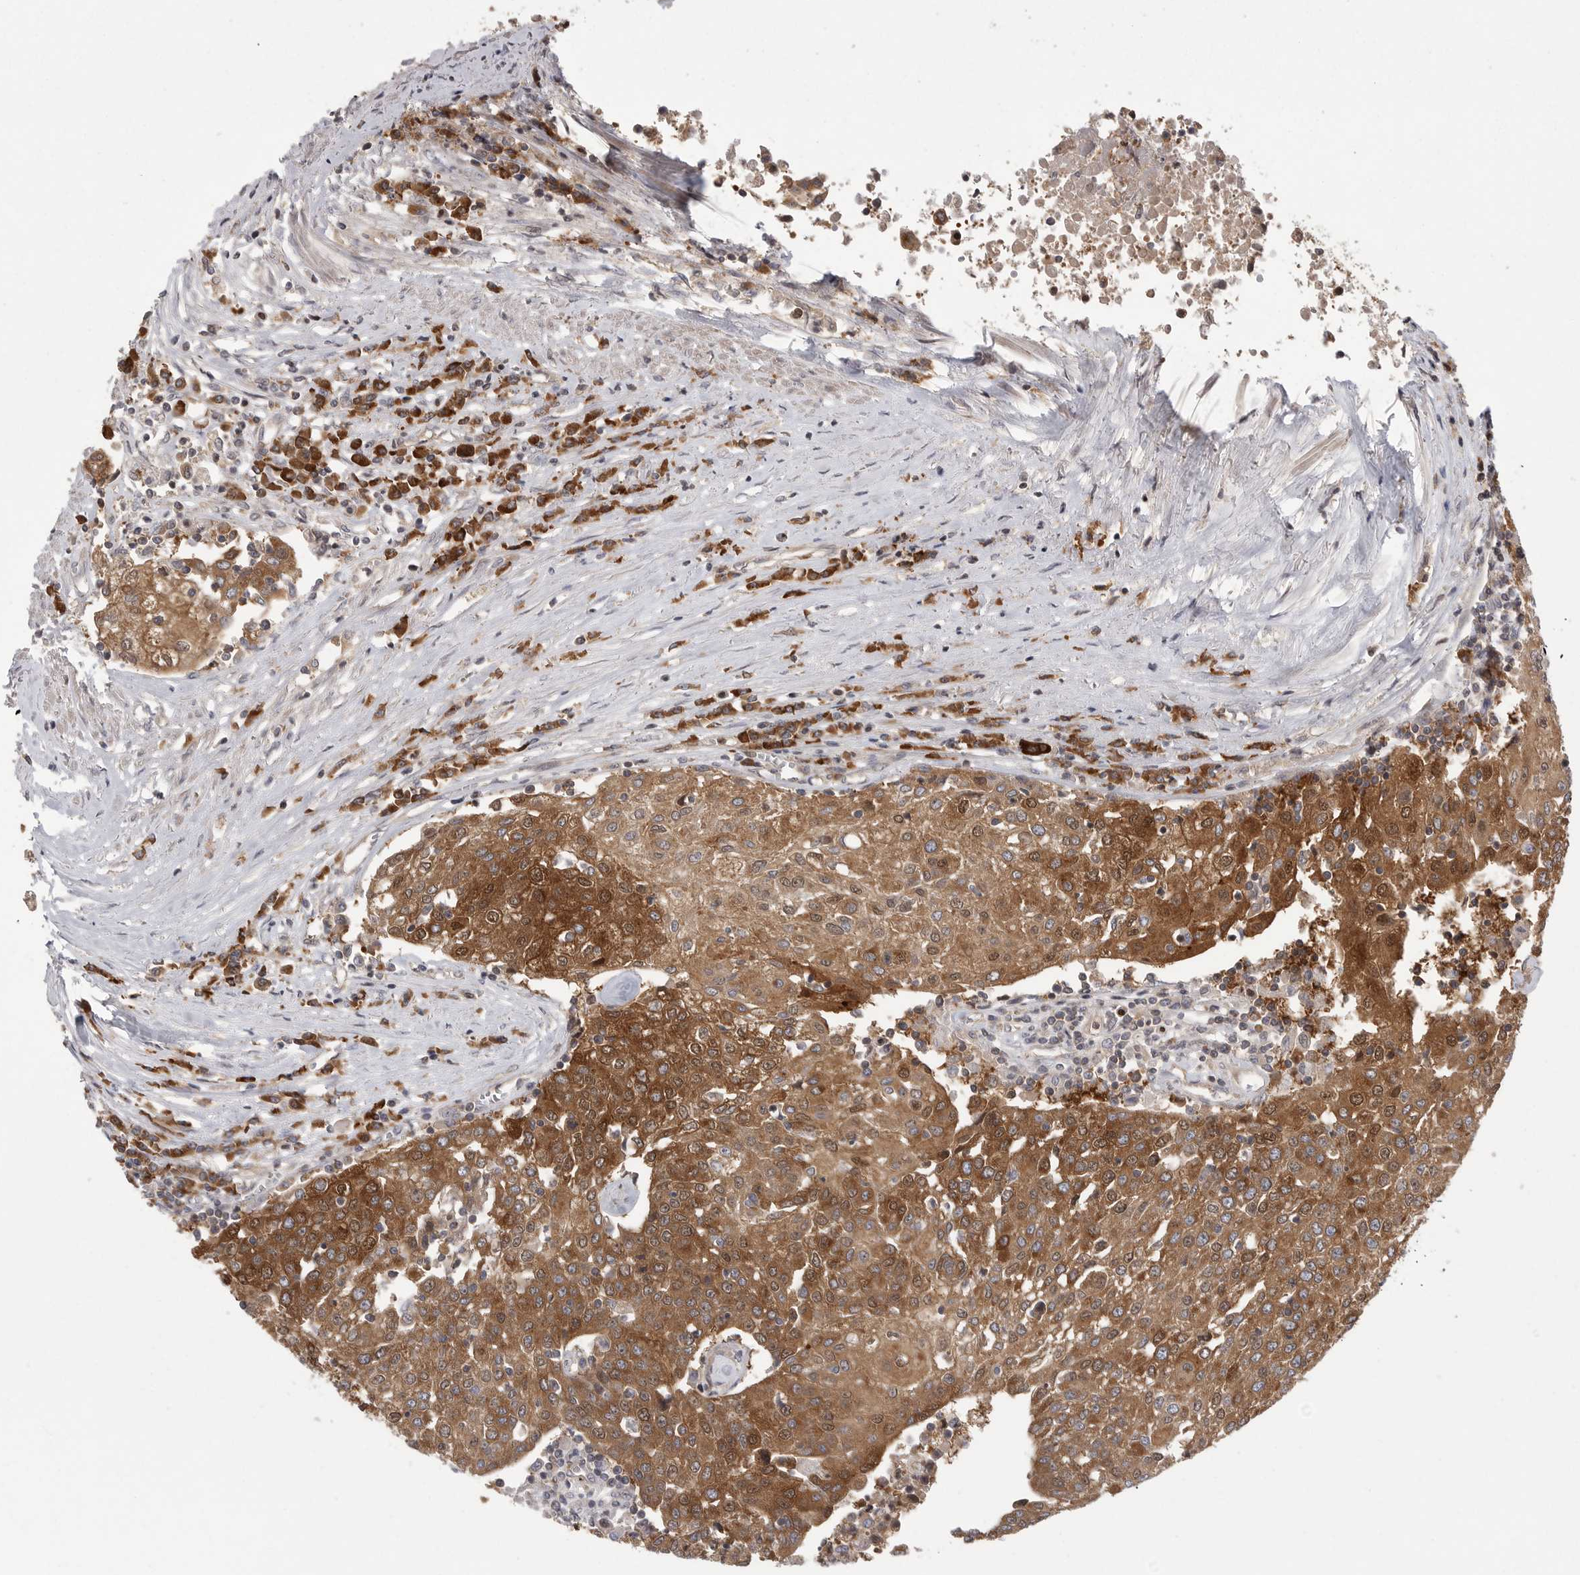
{"staining": {"intensity": "moderate", "quantity": ">75%", "location": "cytoplasmic/membranous,nuclear"}, "tissue": "urothelial cancer", "cell_type": "Tumor cells", "image_type": "cancer", "snomed": [{"axis": "morphology", "description": "Urothelial carcinoma, High grade"}, {"axis": "topography", "description": "Urinary bladder"}], "caption": "Immunohistochemistry (IHC) of human high-grade urothelial carcinoma reveals medium levels of moderate cytoplasmic/membranous and nuclear expression in about >75% of tumor cells.", "gene": "OXR1", "patient": {"sex": "female", "age": 85}}